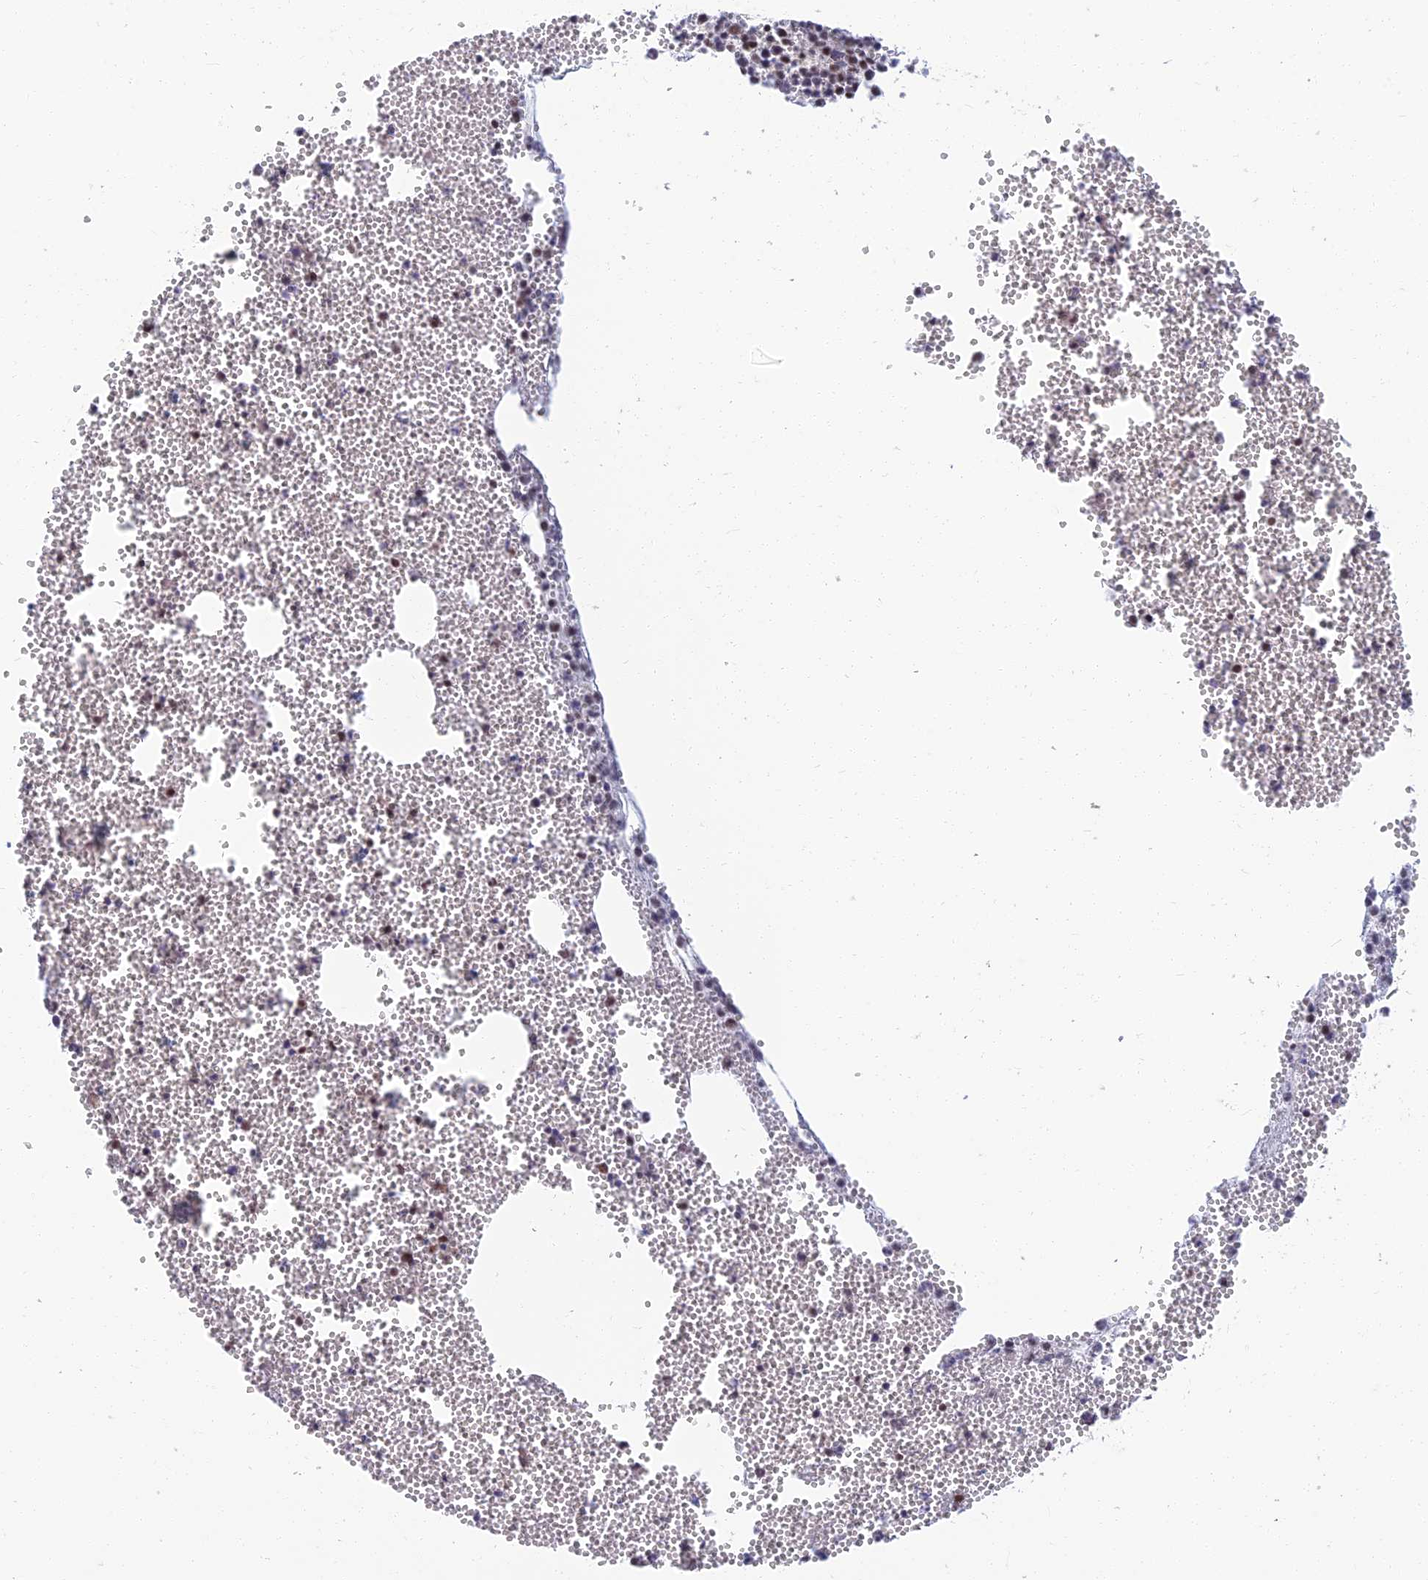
{"staining": {"intensity": "strong", "quantity": "25%-75%", "location": "nuclear"}, "tissue": "bone marrow", "cell_type": "Hematopoietic cells", "image_type": "normal", "snomed": [{"axis": "morphology", "description": "Normal tissue, NOS"}, {"axis": "topography", "description": "Bone marrow"}], "caption": "A high-resolution histopathology image shows IHC staining of normal bone marrow, which exhibits strong nuclear expression in about 25%-75% of hematopoietic cells.", "gene": "TCEA2", "patient": {"sex": "female", "age": 77}}